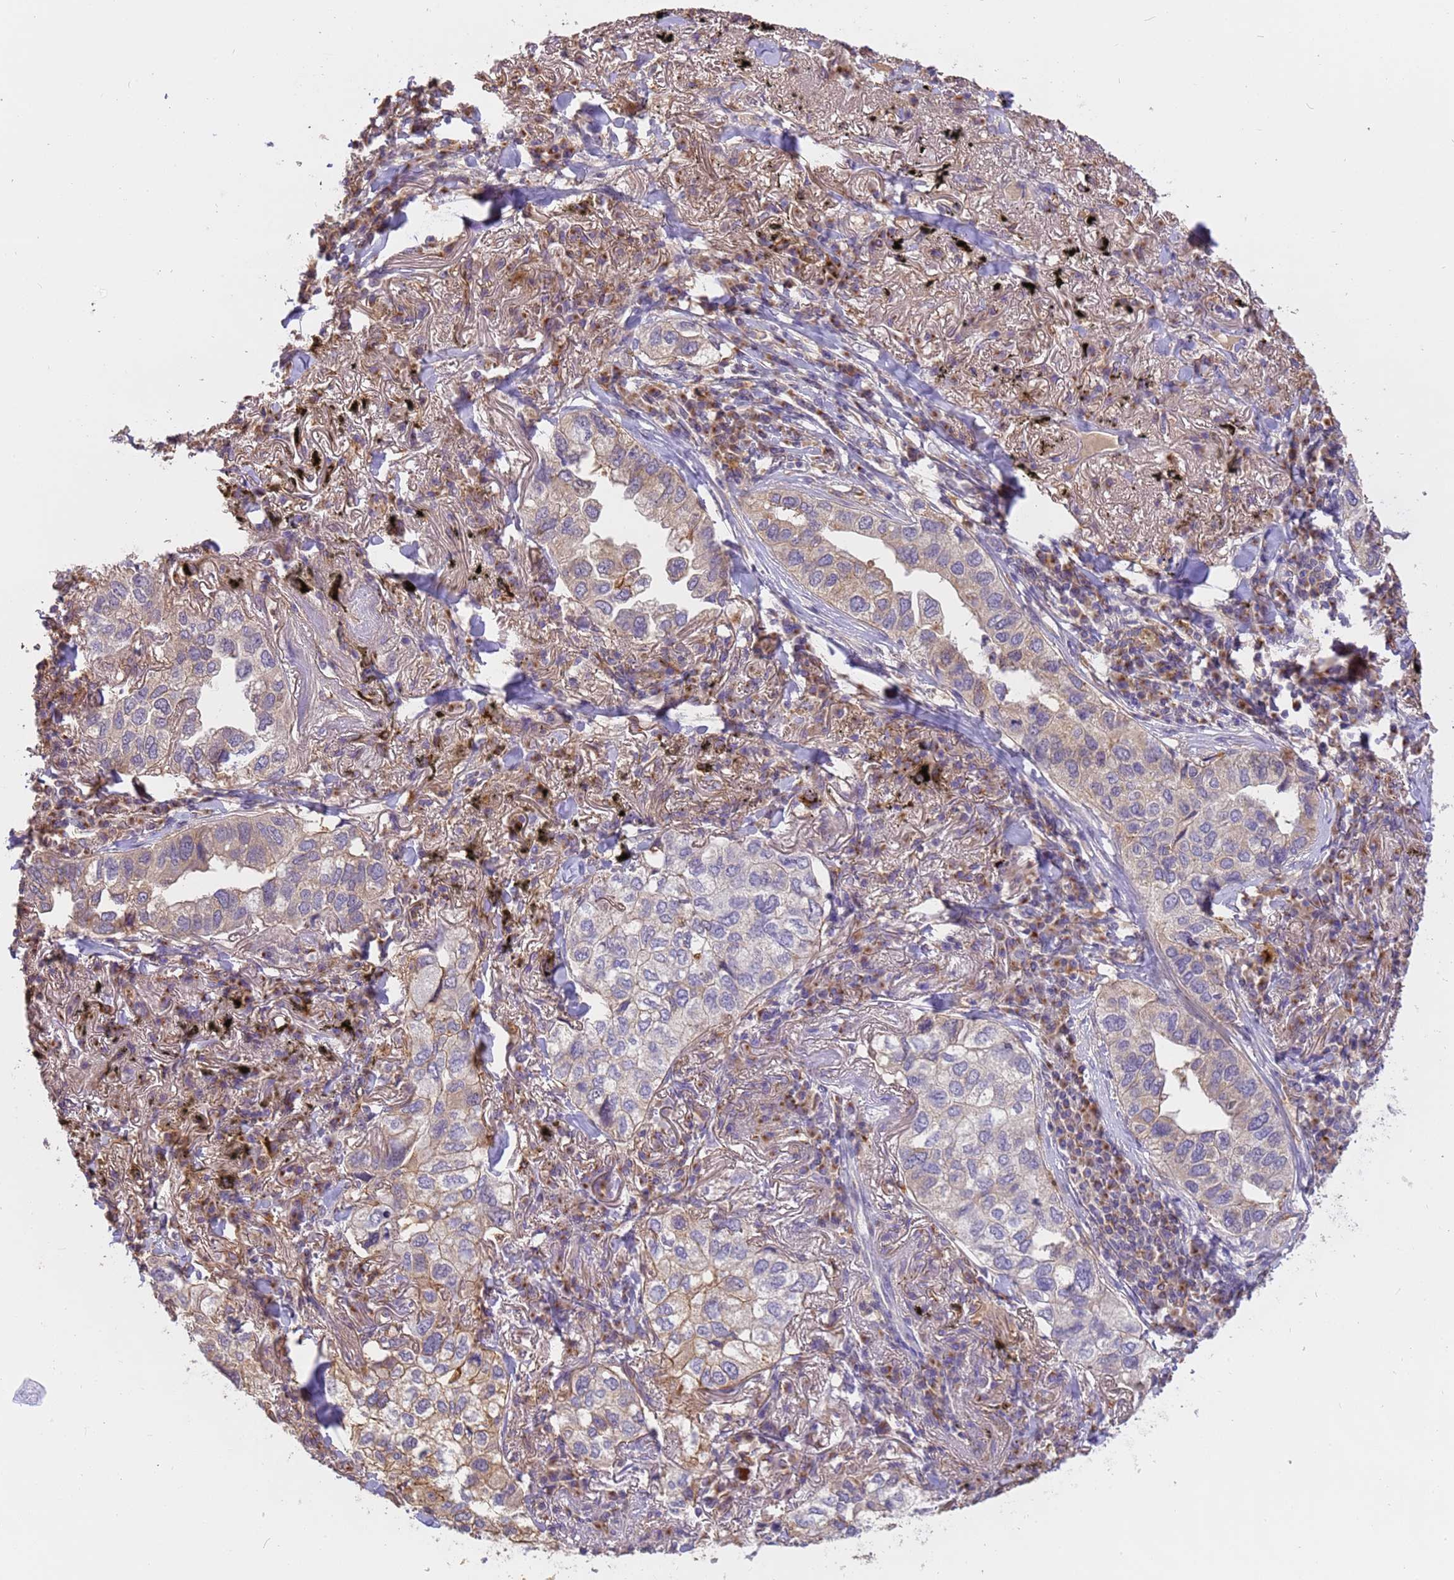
{"staining": {"intensity": "moderate", "quantity": "25%-75%", "location": "cytoplasmic/membranous"}, "tissue": "lung cancer", "cell_type": "Tumor cells", "image_type": "cancer", "snomed": [{"axis": "morphology", "description": "Adenocarcinoma, NOS"}, {"axis": "topography", "description": "Lung"}], "caption": "The immunohistochemical stain shows moderate cytoplasmic/membranous staining in tumor cells of adenocarcinoma (lung) tissue.", "gene": "M6PR", "patient": {"sex": "male", "age": 65}}